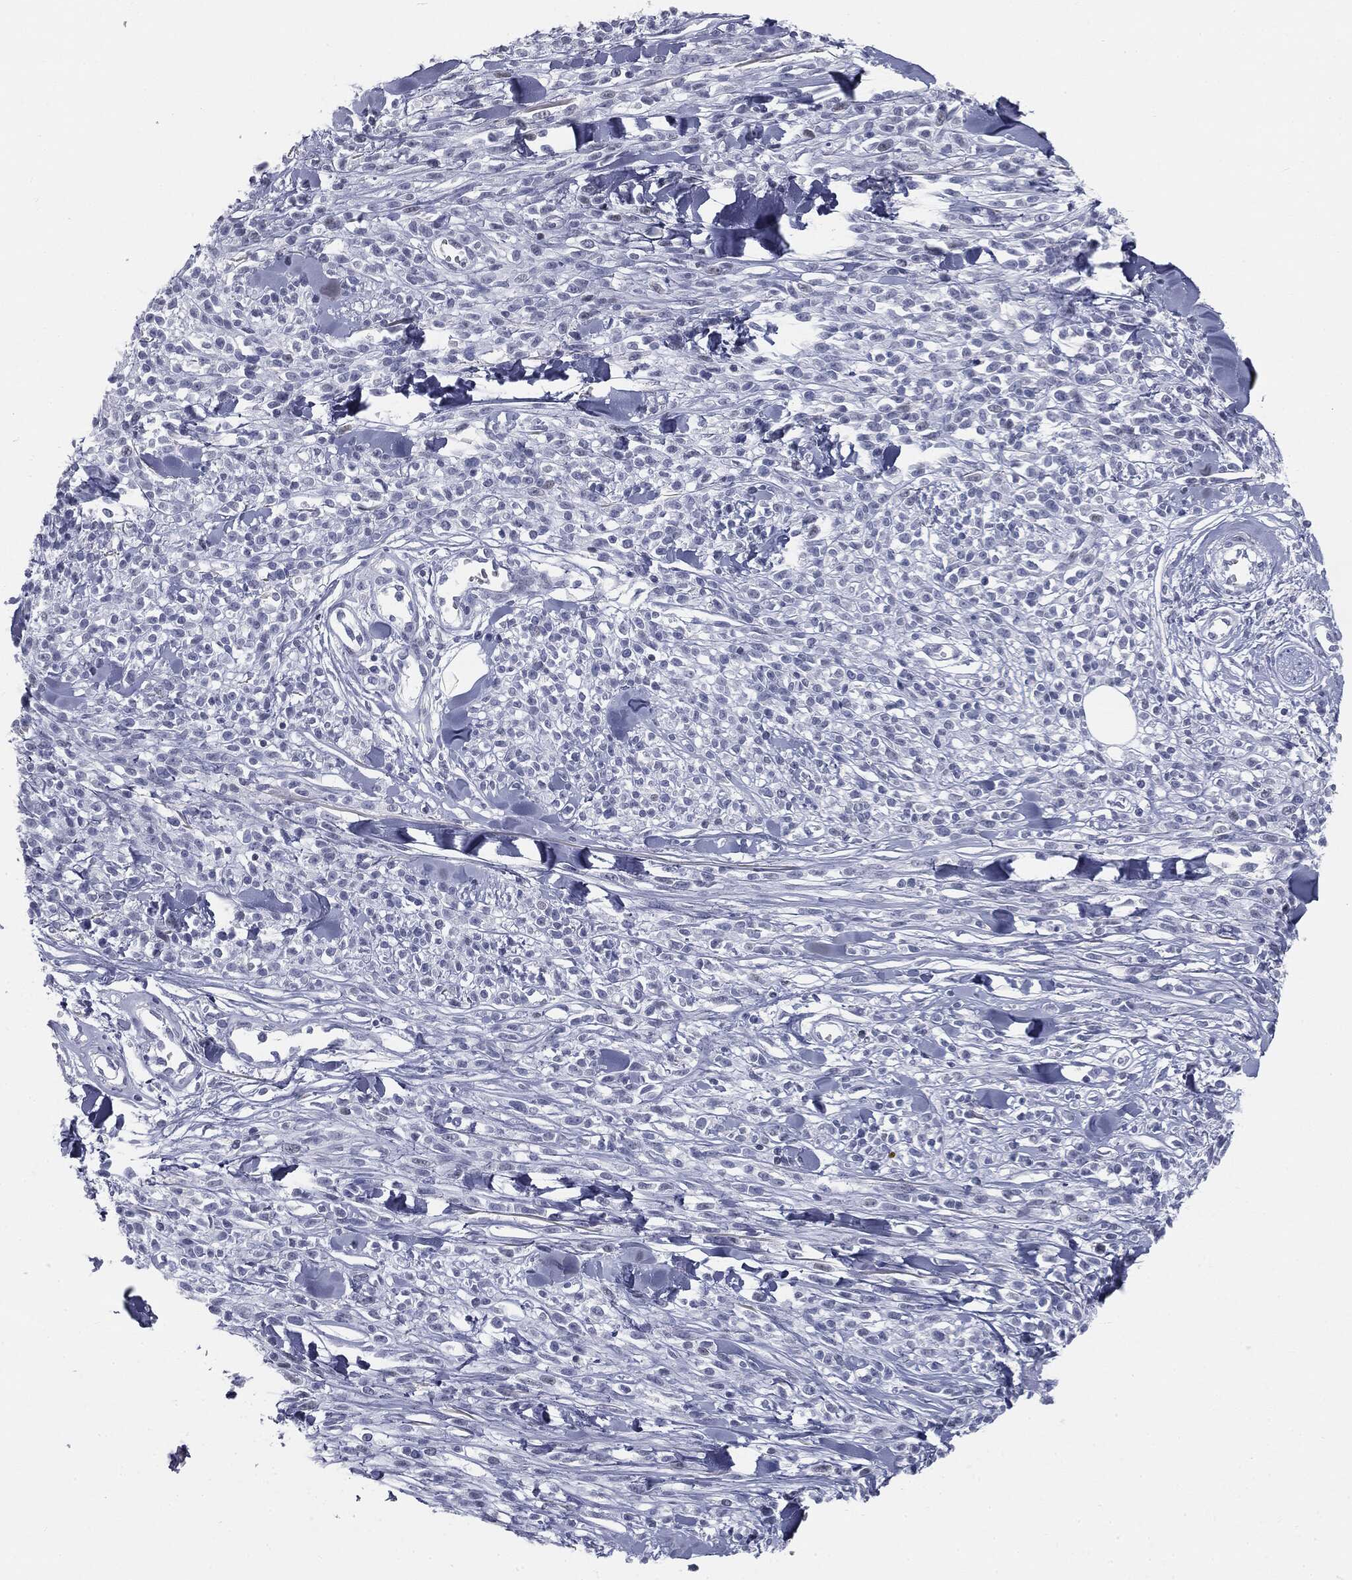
{"staining": {"intensity": "negative", "quantity": "none", "location": "none"}, "tissue": "melanoma", "cell_type": "Tumor cells", "image_type": "cancer", "snomed": [{"axis": "morphology", "description": "Malignant melanoma, NOS"}, {"axis": "topography", "description": "Skin"}, {"axis": "topography", "description": "Skin of trunk"}], "caption": "DAB (3,3'-diaminobenzidine) immunohistochemical staining of malignant melanoma demonstrates no significant expression in tumor cells.", "gene": "TPO", "patient": {"sex": "male", "age": 74}}